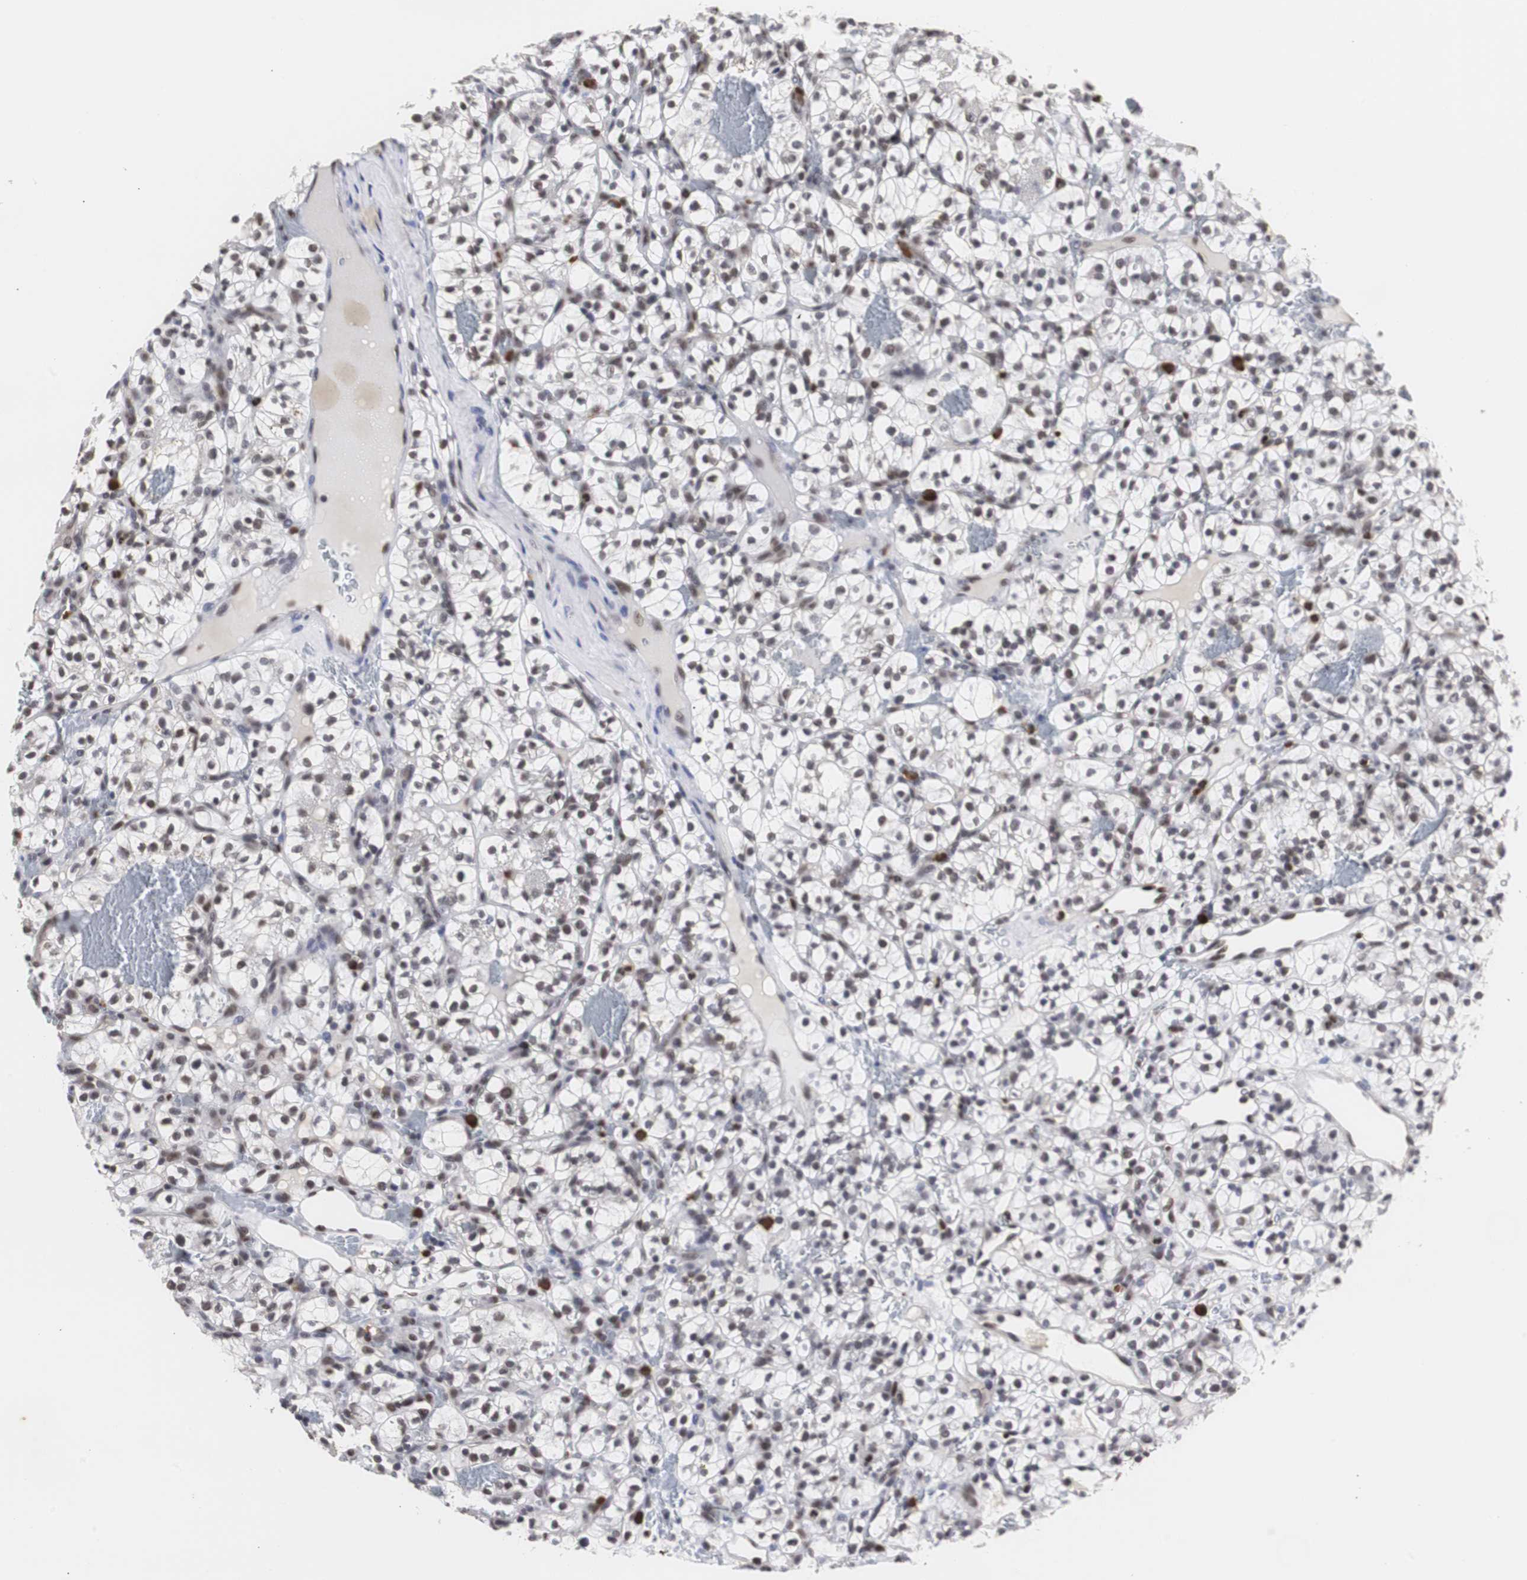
{"staining": {"intensity": "weak", "quantity": "<25%", "location": "nuclear"}, "tissue": "renal cancer", "cell_type": "Tumor cells", "image_type": "cancer", "snomed": [{"axis": "morphology", "description": "Adenocarcinoma, NOS"}, {"axis": "topography", "description": "Kidney"}], "caption": "High power microscopy histopathology image of an immunohistochemistry micrograph of adenocarcinoma (renal), revealing no significant positivity in tumor cells.", "gene": "ZFC3H1", "patient": {"sex": "female", "age": 57}}